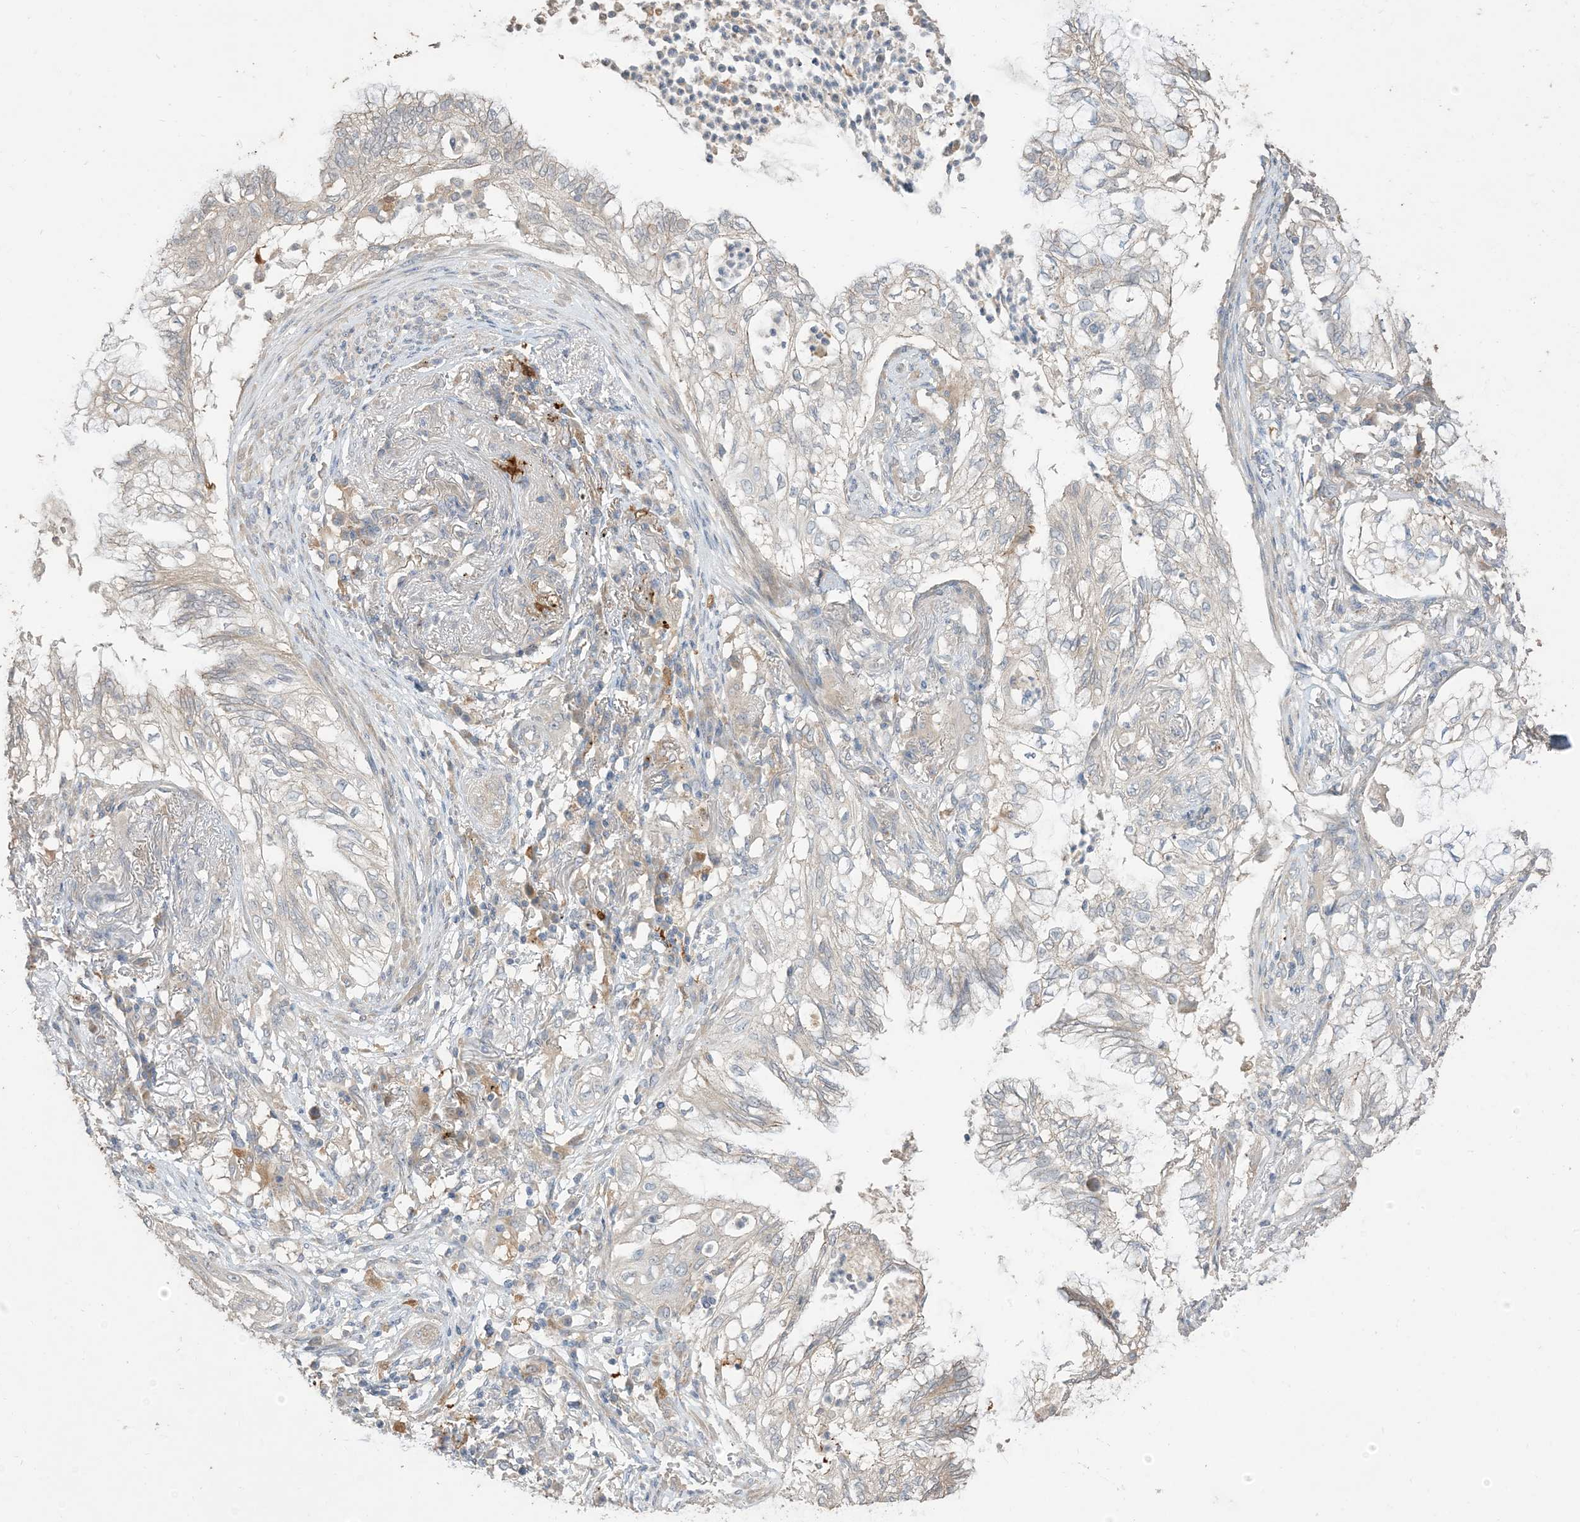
{"staining": {"intensity": "negative", "quantity": "none", "location": "none"}, "tissue": "lung cancer", "cell_type": "Tumor cells", "image_type": "cancer", "snomed": [{"axis": "morphology", "description": "Adenocarcinoma, NOS"}, {"axis": "topography", "description": "Lung"}], "caption": "Histopathology image shows no significant protein positivity in tumor cells of lung cancer.", "gene": "RNF175", "patient": {"sex": "female", "age": 70}}